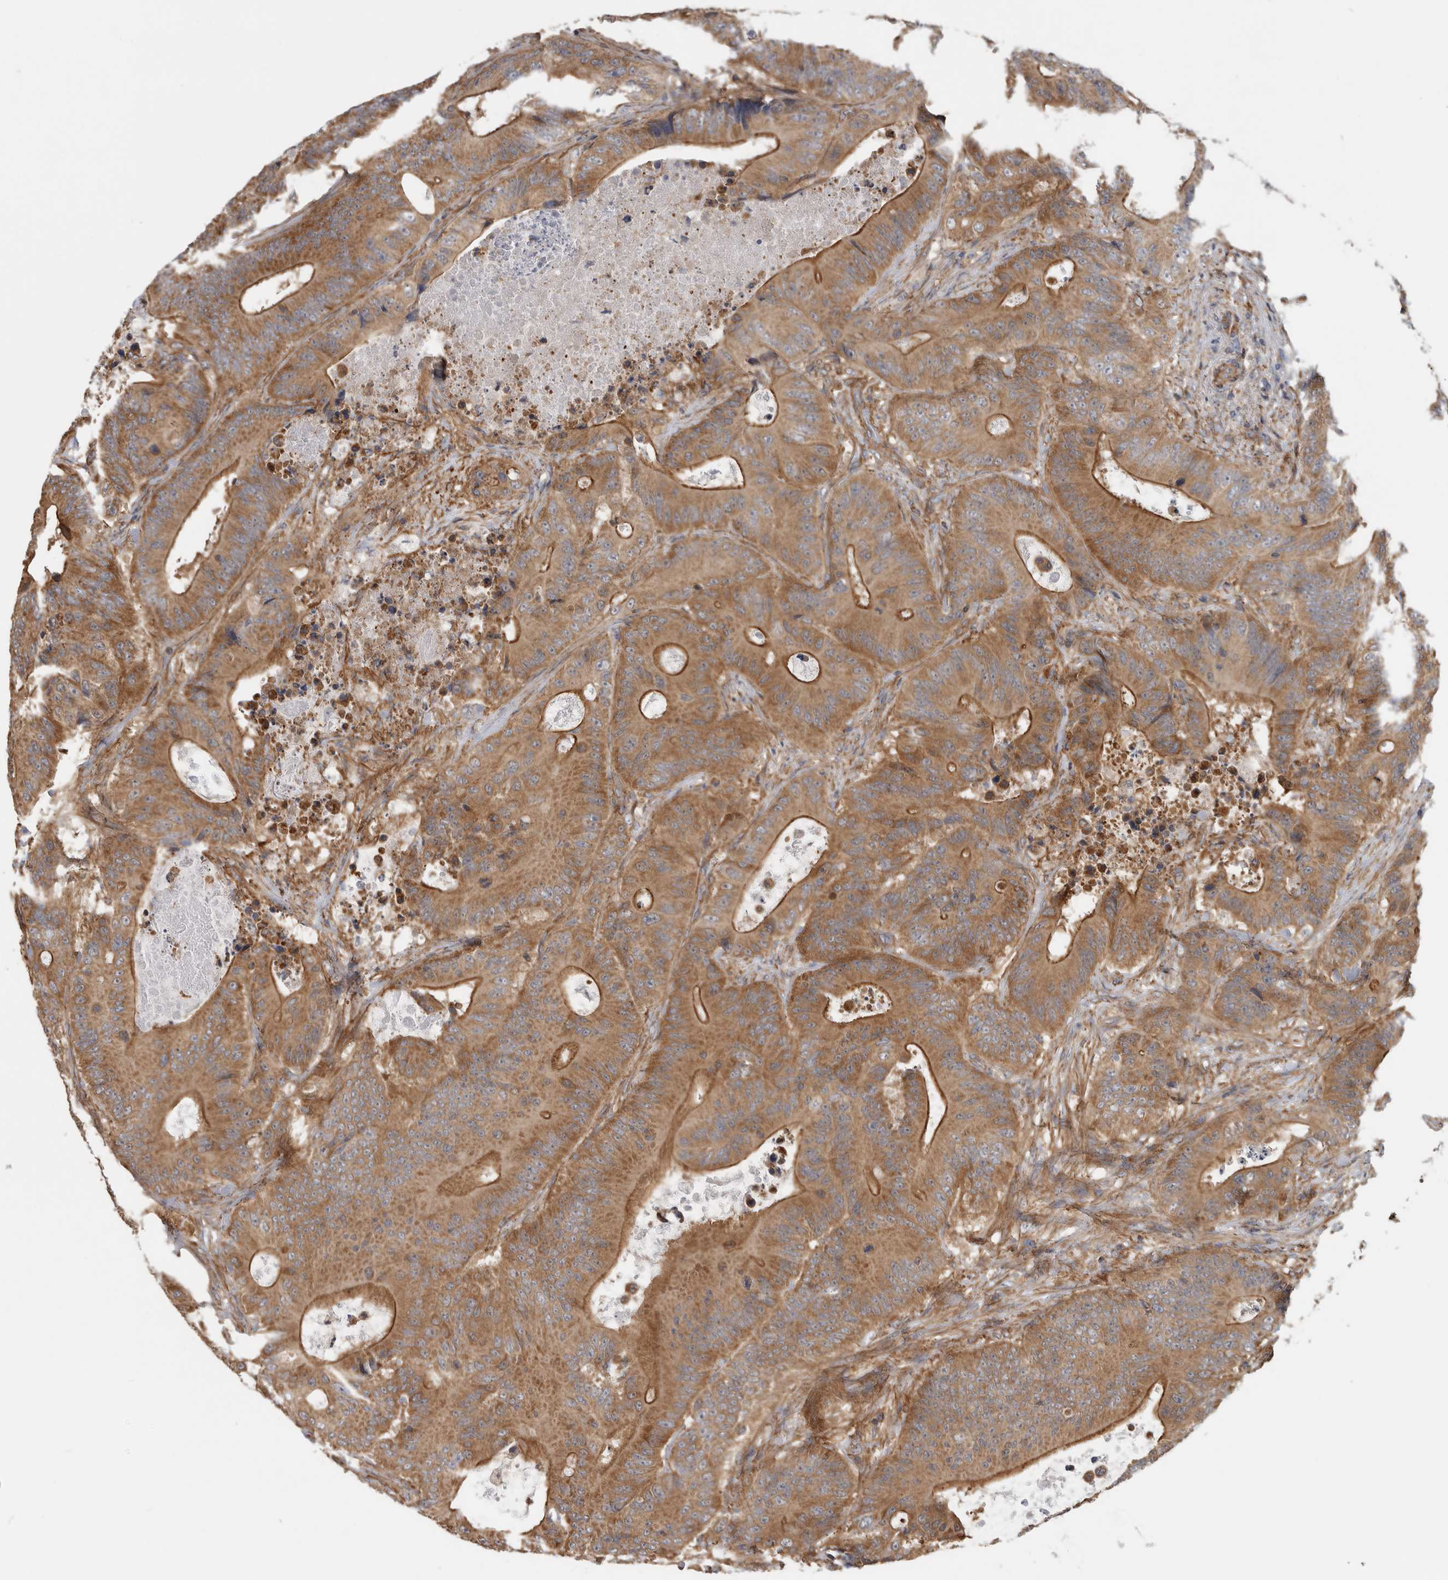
{"staining": {"intensity": "moderate", "quantity": ">75%", "location": "cytoplasmic/membranous"}, "tissue": "colorectal cancer", "cell_type": "Tumor cells", "image_type": "cancer", "snomed": [{"axis": "morphology", "description": "Adenocarcinoma, NOS"}, {"axis": "topography", "description": "Colon"}], "caption": "High-magnification brightfield microscopy of colorectal cancer (adenocarcinoma) stained with DAB (brown) and counterstained with hematoxylin (blue). tumor cells exhibit moderate cytoplasmic/membranous expression is seen in approximately>75% of cells. (DAB IHC with brightfield microscopy, high magnification).", "gene": "SFXN2", "patient": {"sex": "male", "age": 83}}